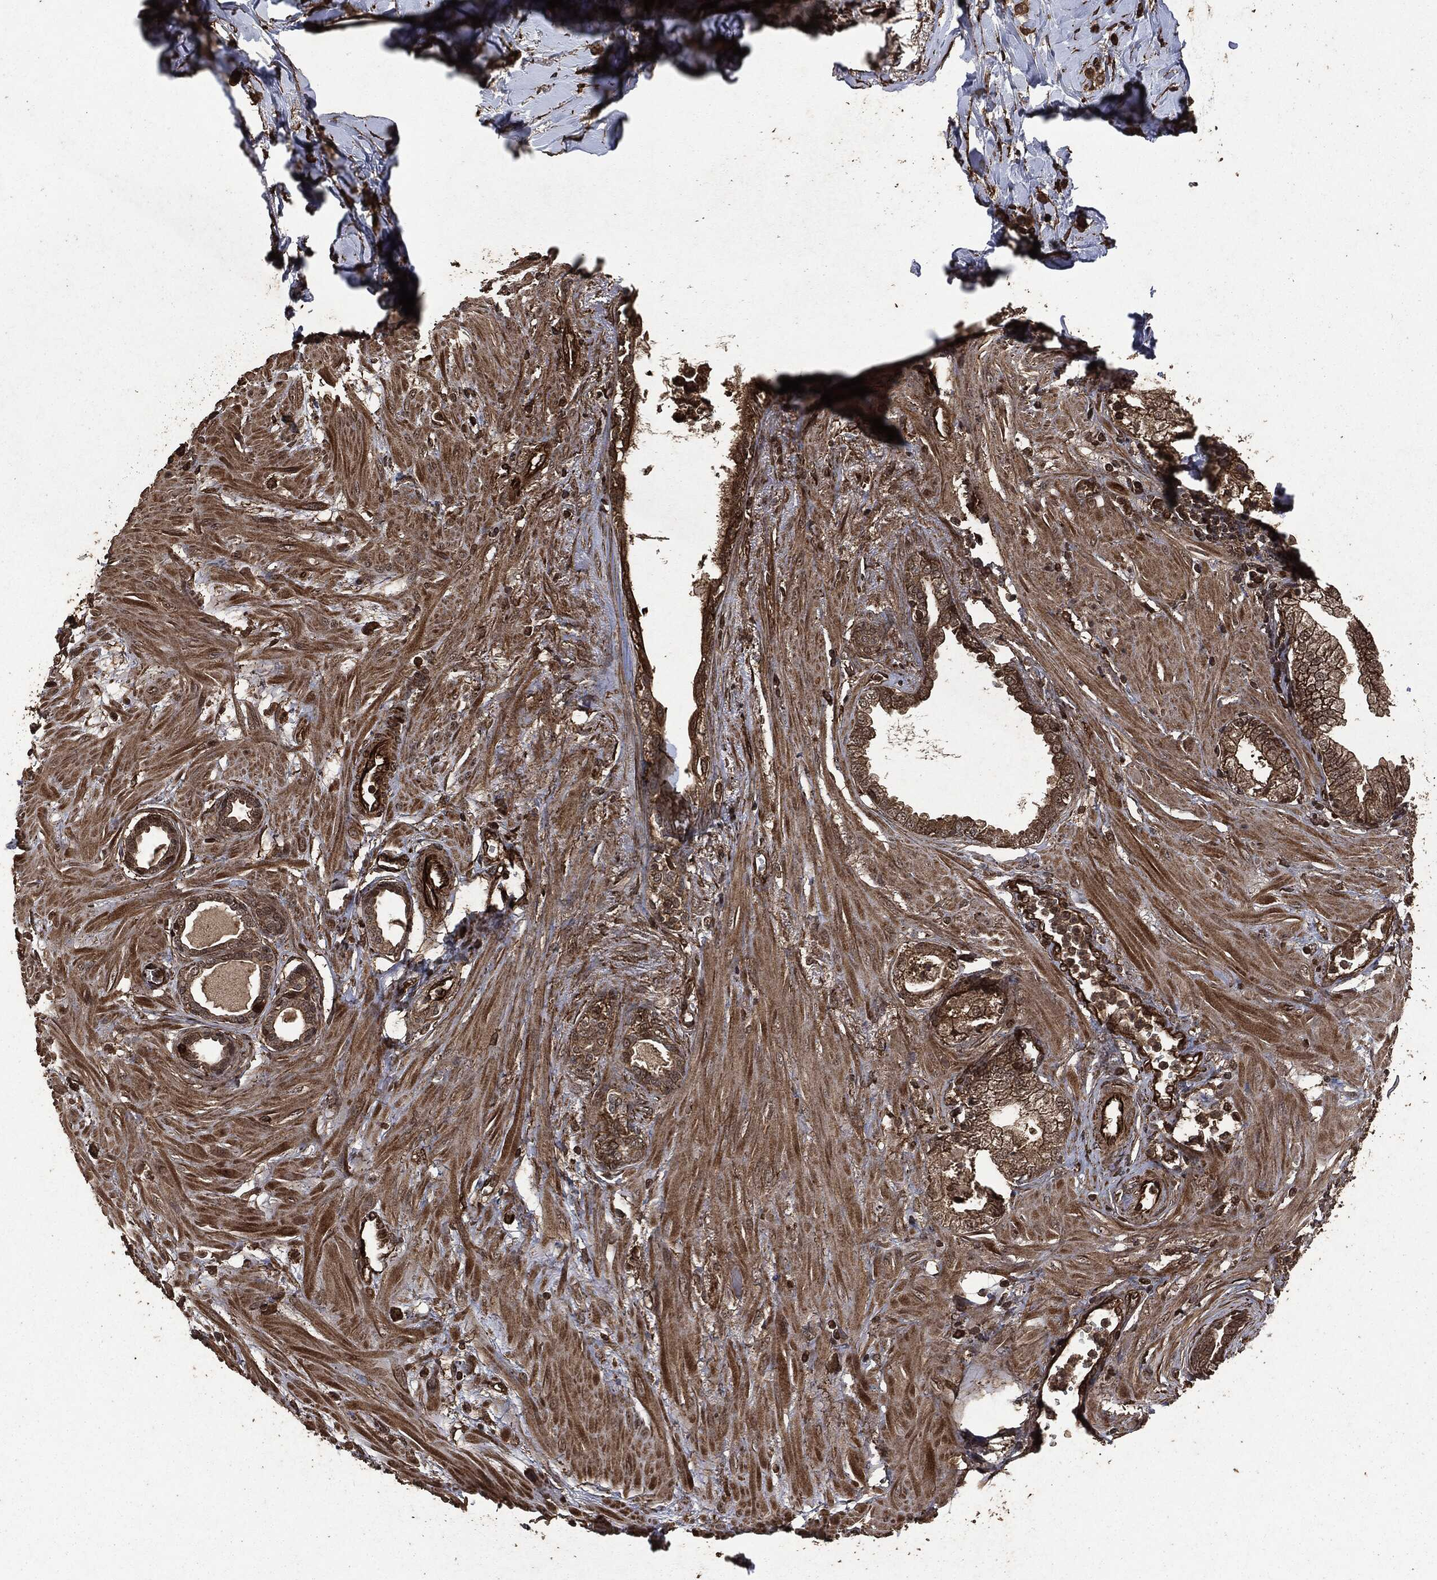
{"staining": {"intensity": "moderate", "quantity": "25%-75%", "location": "cytoplasmic/membranous"}, "tissue": "prostate cancer", "cell_type": "Tumor cells", "image_type": "cancer", "snomed": [{"axis": "morphology", "description": "Adenocarcinoma, NOS"}, {"axis": "topography", "description": "Prostate and seminal vesicle, NOS"}, {"axis": "topography", "description": "Prostate"}], "caption": "There is medium levels of moderate cytoplasmic/membranous expression in tumor cells of prostate cancer (adenocarcinoma), as demonstrated by immunohistochemical staining (brown color).", "gene": "HRAS", "patient": {"sex": "male", "age": 79}}